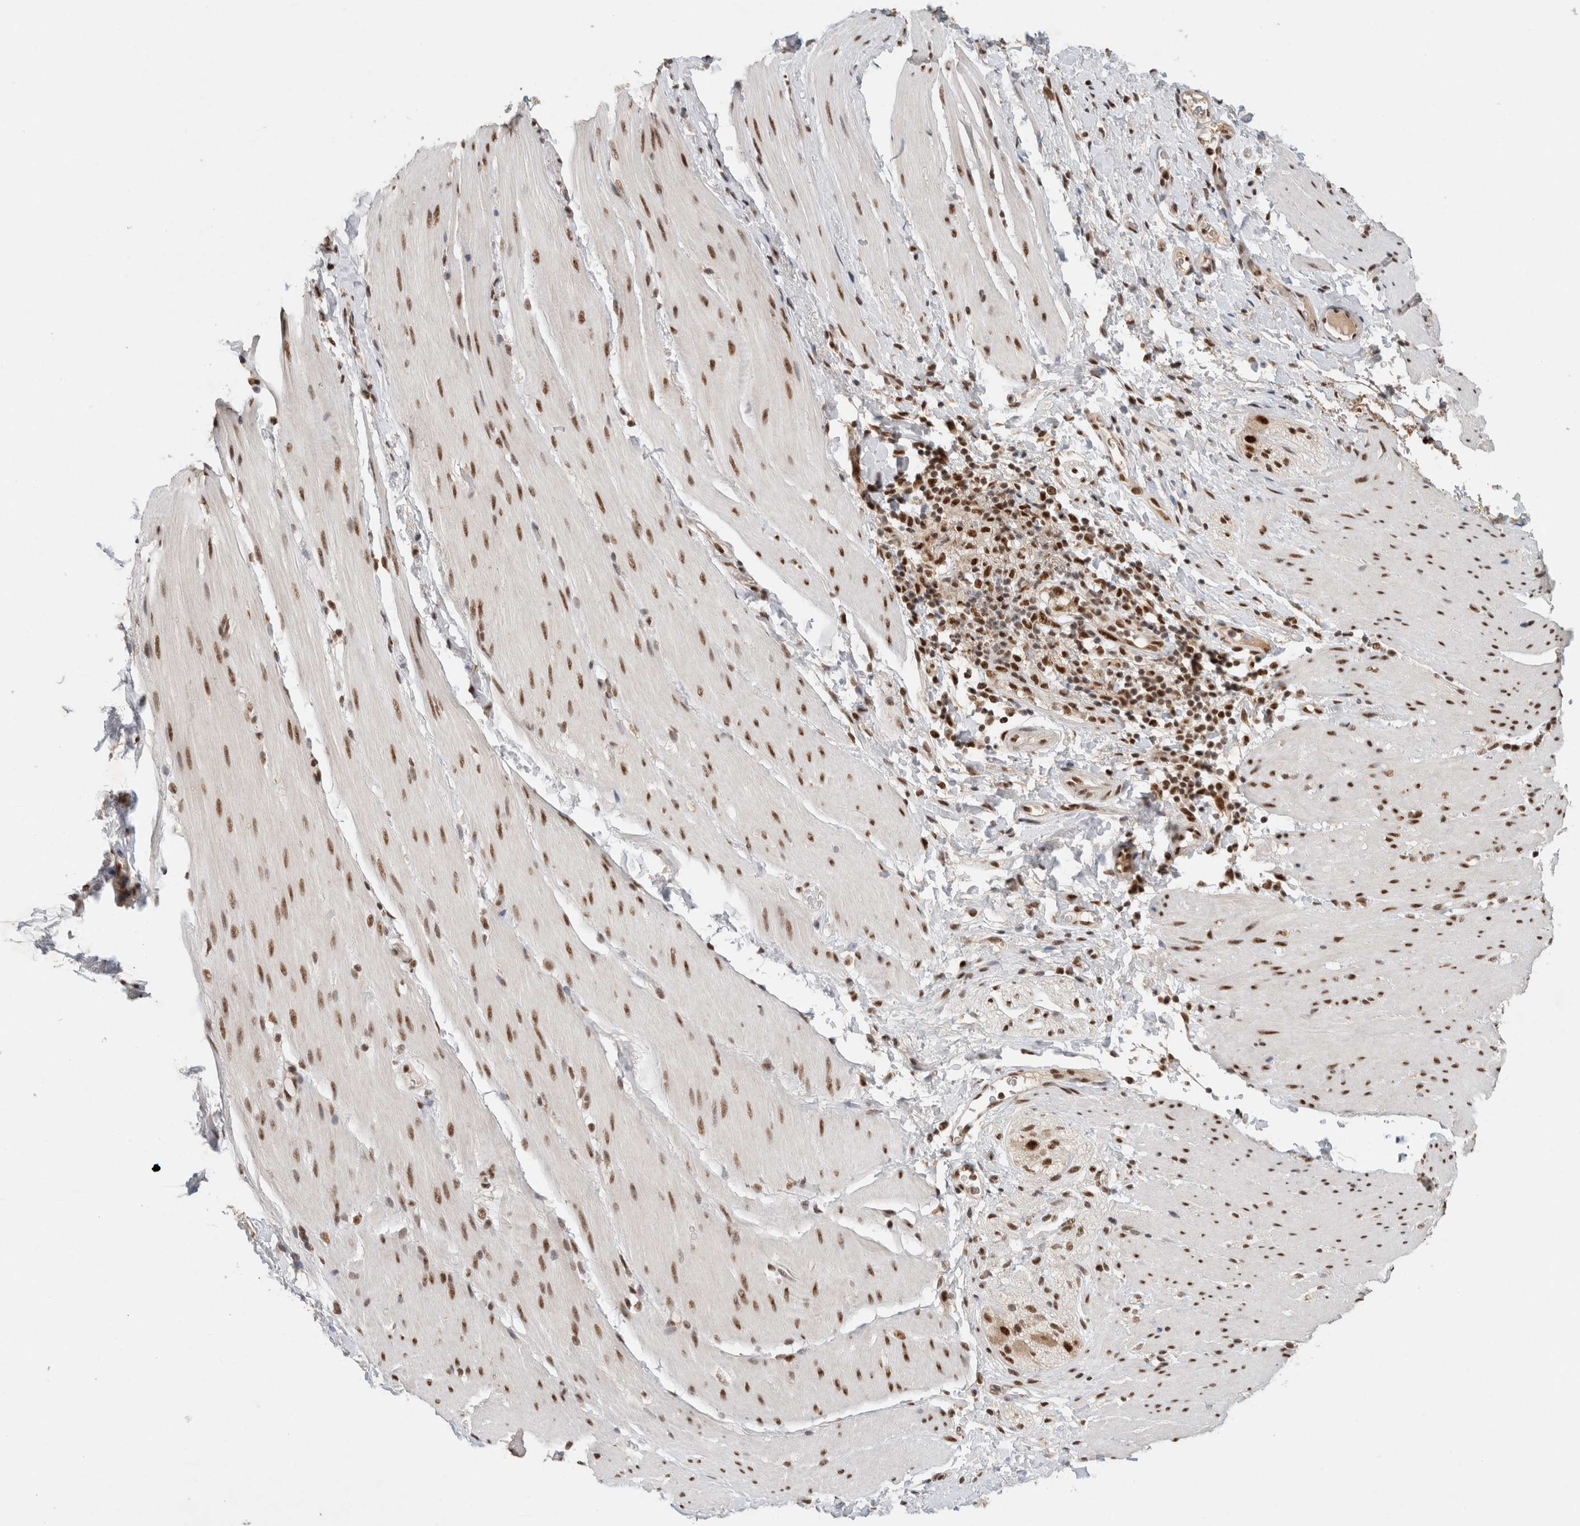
{"staining": {"intensity": "moderate", "quantity": ">75%", "location": "nuclear"}, "tissue": "smooth muscle", "cell_type": "Smooth muscle cells", "image_type": "normal", "snomed": [{"axis": "morphology", "description": "Normal tissue, NOS"}, {"axis": "topography", "description": "Smooth muscle"}, {"axis": "topography", "description": "Small intestine"}], "caption": "Approximately >75% of smooth muscle cells in normal human smooth muscle display moderate nuclear protein positivity as visualized by brown immunohistochemical staining.", "gene": "DDX42", "patient": {"sex": "female", "age": 84}}